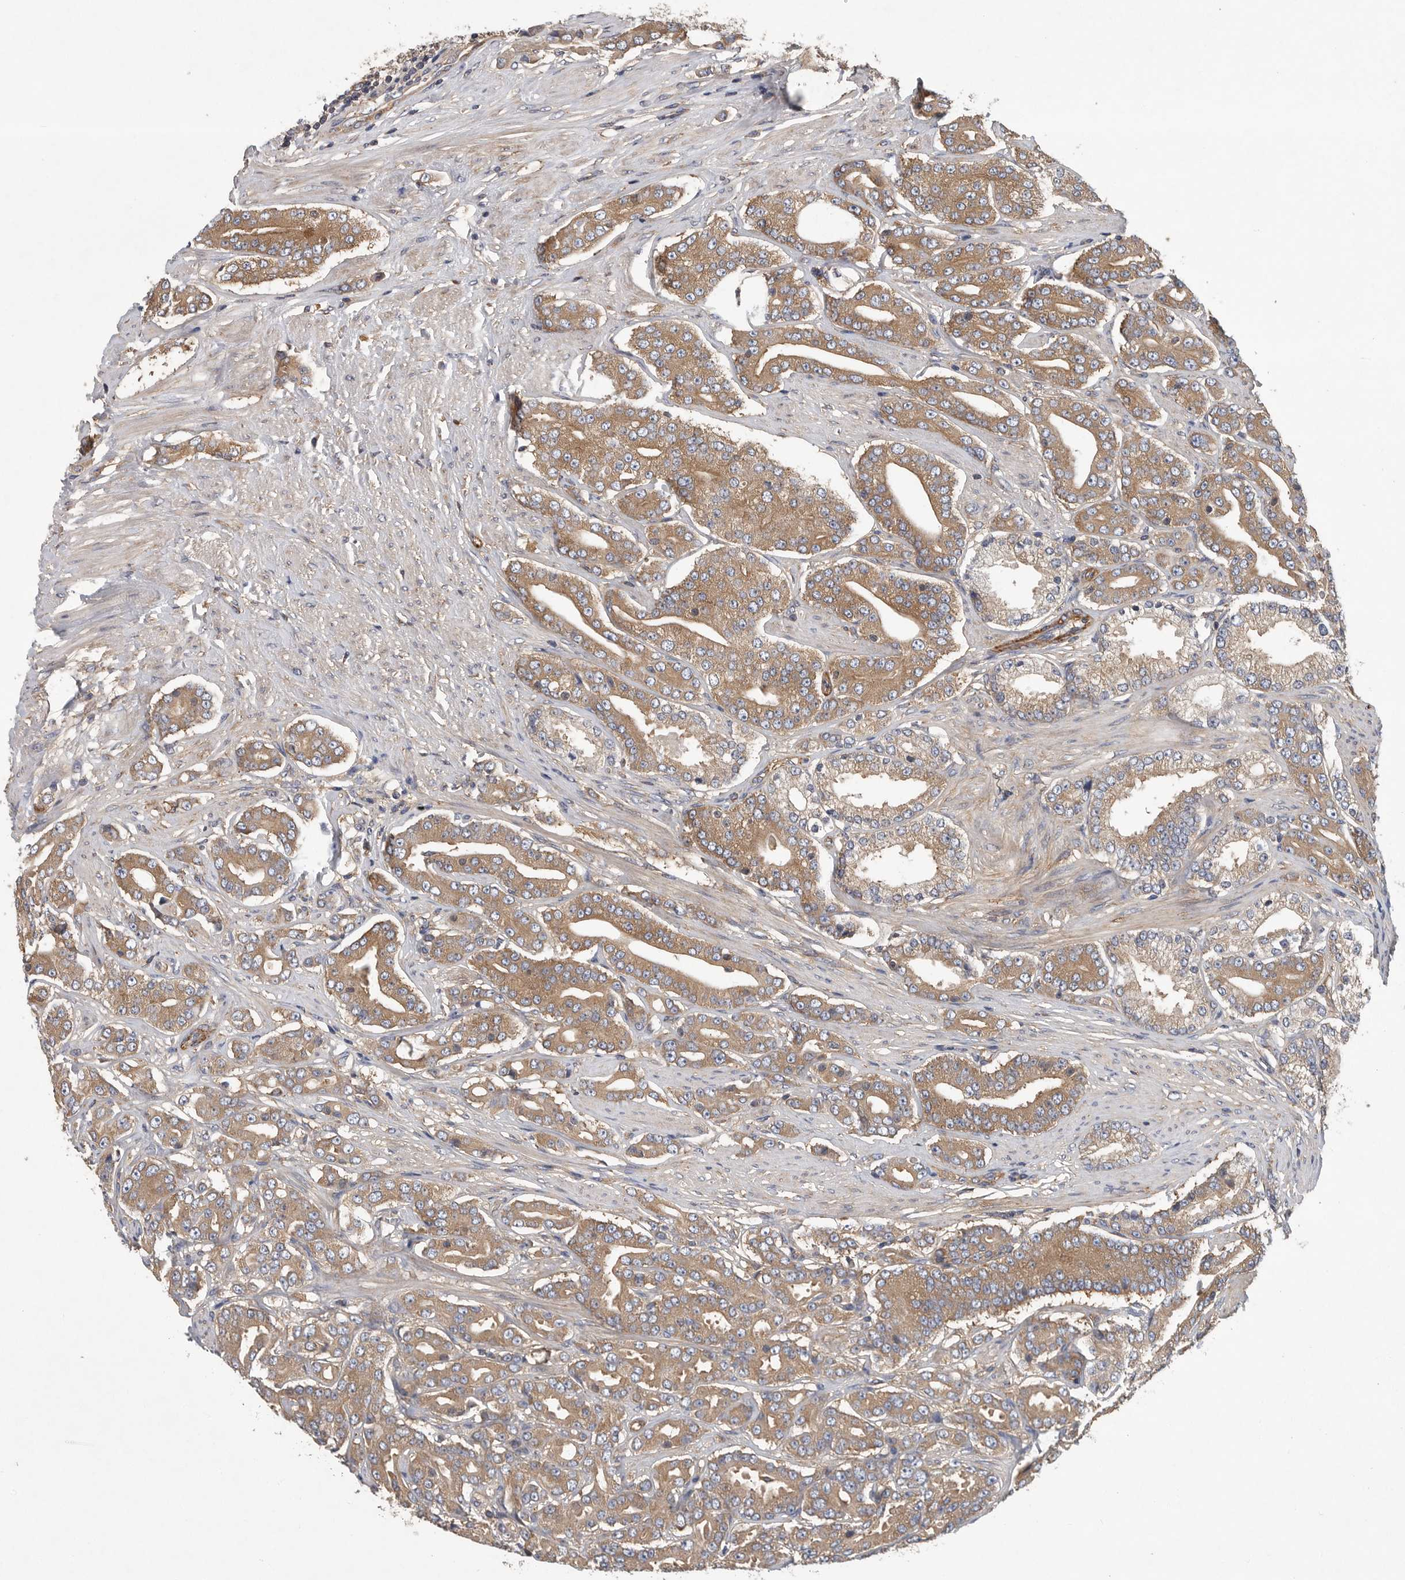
{"staining": {"intensity": "moderate", "quantity": ">75%", "location": "cytoplasmic/membranous"}, "tissue": "prostate cancer", "cell_type": "Tumor cells", "image_type": "cancer", "snomed": [{"axis": "morphology", "description": "Adenocarcinoma, High grade"}, {"axis": "topography", "description": "Prostate"}], "caption": "There is medium levels of moderate cytoplasmic/membranous expression in tumor cells of prostate cancer (high-grade adenocarcinoma), as demonstrated by immunohistochemical staining (brown color).", "gene": "OXR1", "patient": {"sex": "male", "age": 71}}